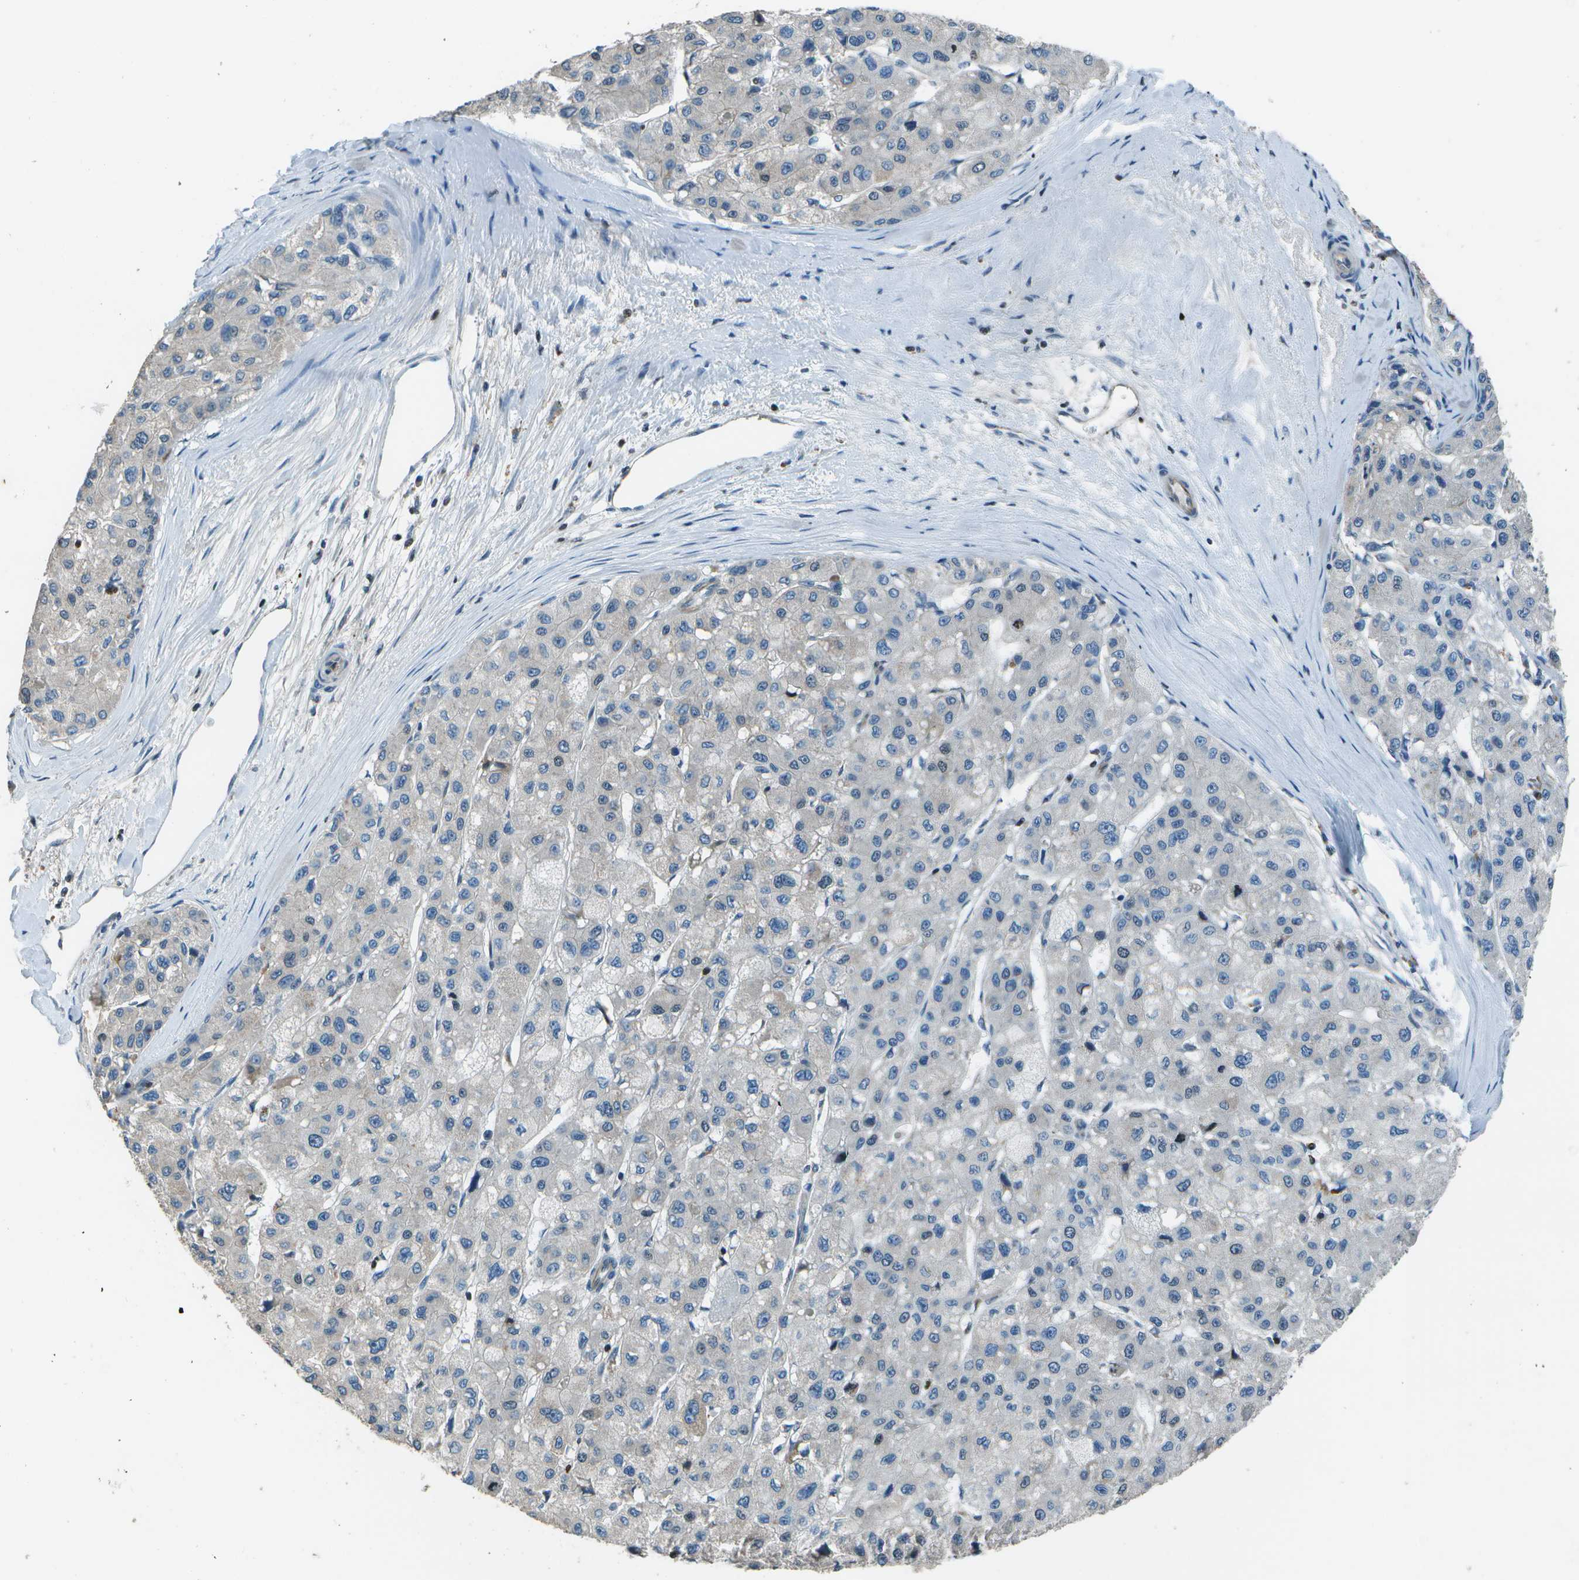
{"staining": {"intensity": "negative", "quantity": "none", "location": "none"}, "tissue": "liver cancer", "cell_type": "Tumor cells", "image_type": "cancer", "snomed": [{"axis": "morphology", "description": "Carcinoma, Hepatocellular, NOS"}, {"axis": "topography", "description": "Liver"}], "caption": "A photomicrograph of hepatocellular carcinoma (liver) stained for a protein exhibits no brown staining in tumor cells.", "gene": "PDLIM1", "patient": {"sex": "male", "age": 80}}